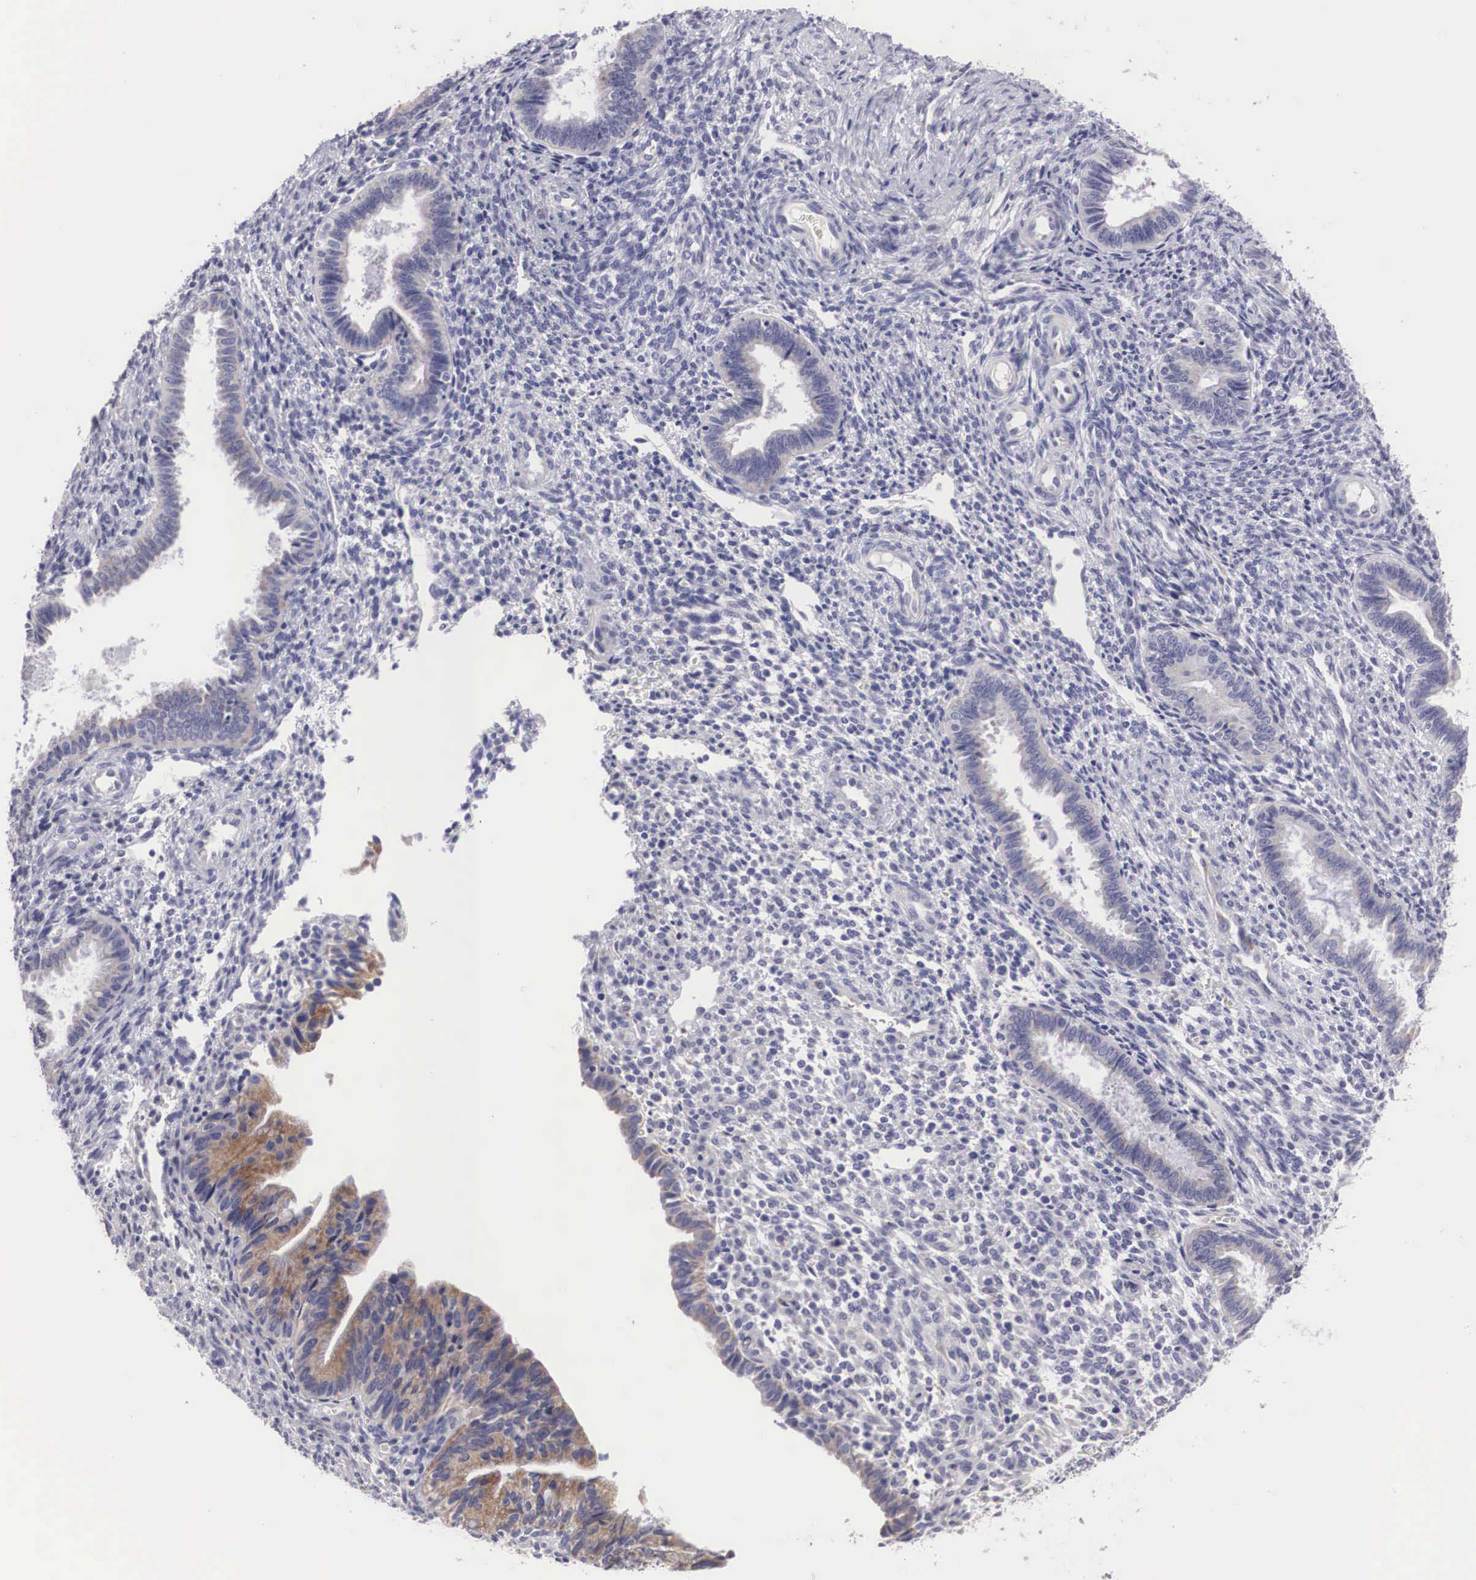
{"staining": {"intensity": "negative", "quantity": "none", "location": "none"}, "tissue": "endometrium", "cell_type": "Cells in endometrial stroma", "image_type": "normal", "snomed": [{"axis": "morphology", "description": "Normal tissue, NOS"}, {"axis": "topography", "description": "Endometrium"}], "caption": "Human endometrium stained for a protein using immunohistochemistry shows no staining in cells in endometrial stroma.", "gene": "ARMCX3", "patient": {"sex": "female", "age": 36}}